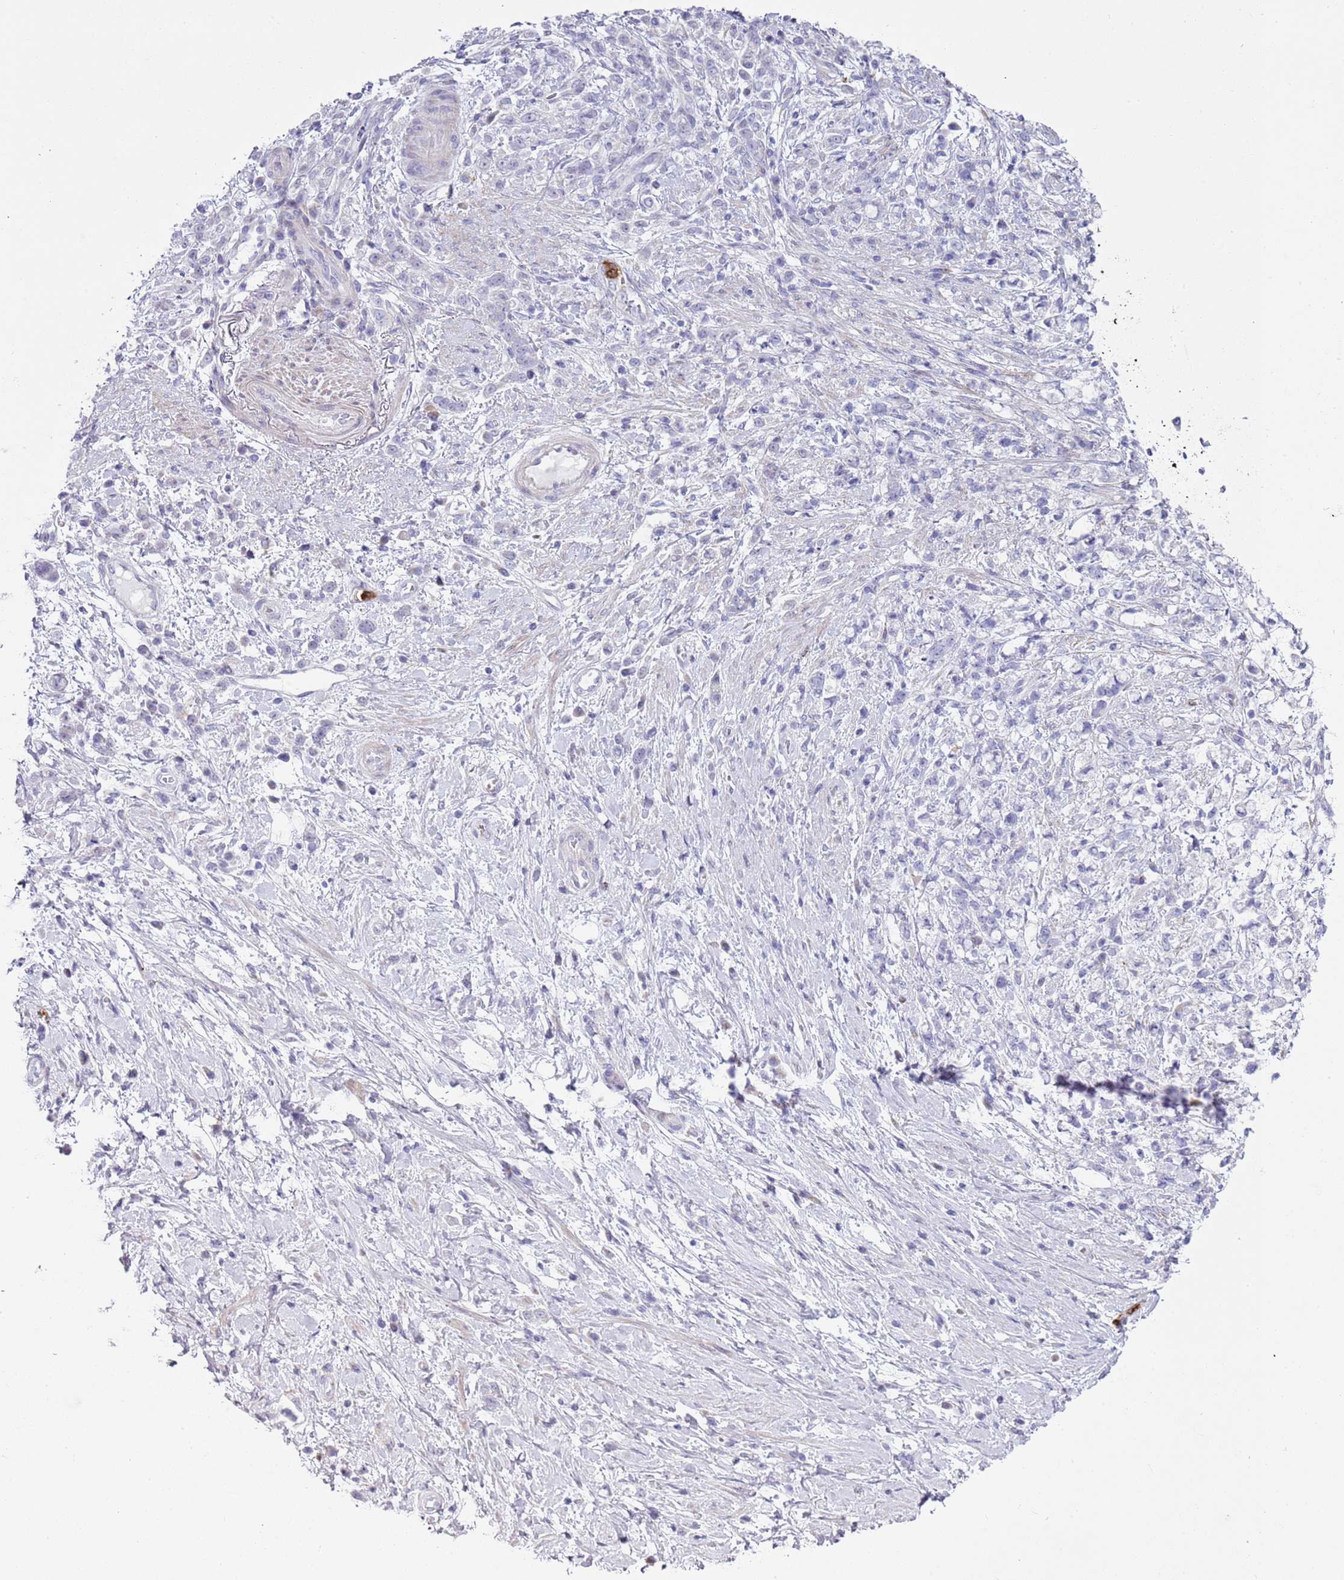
{"staining": {"intensity": "negative", "quantity": "none", "location": "none"}, "tissue": "stomach cancer", "cell_type": "Tumor cells", "image_type": "cancer", "snomed": [{"axis": "morphology", "description": "Adenocarcinoma, NOS"}, {"axis": "topography", "description": "Stomach"}], "caption": "An image of human stomach adenocarcinoma is negative for staining in tumor cells.", "gene": "CD177", "patient": {"sex": "female", "age": 60}}